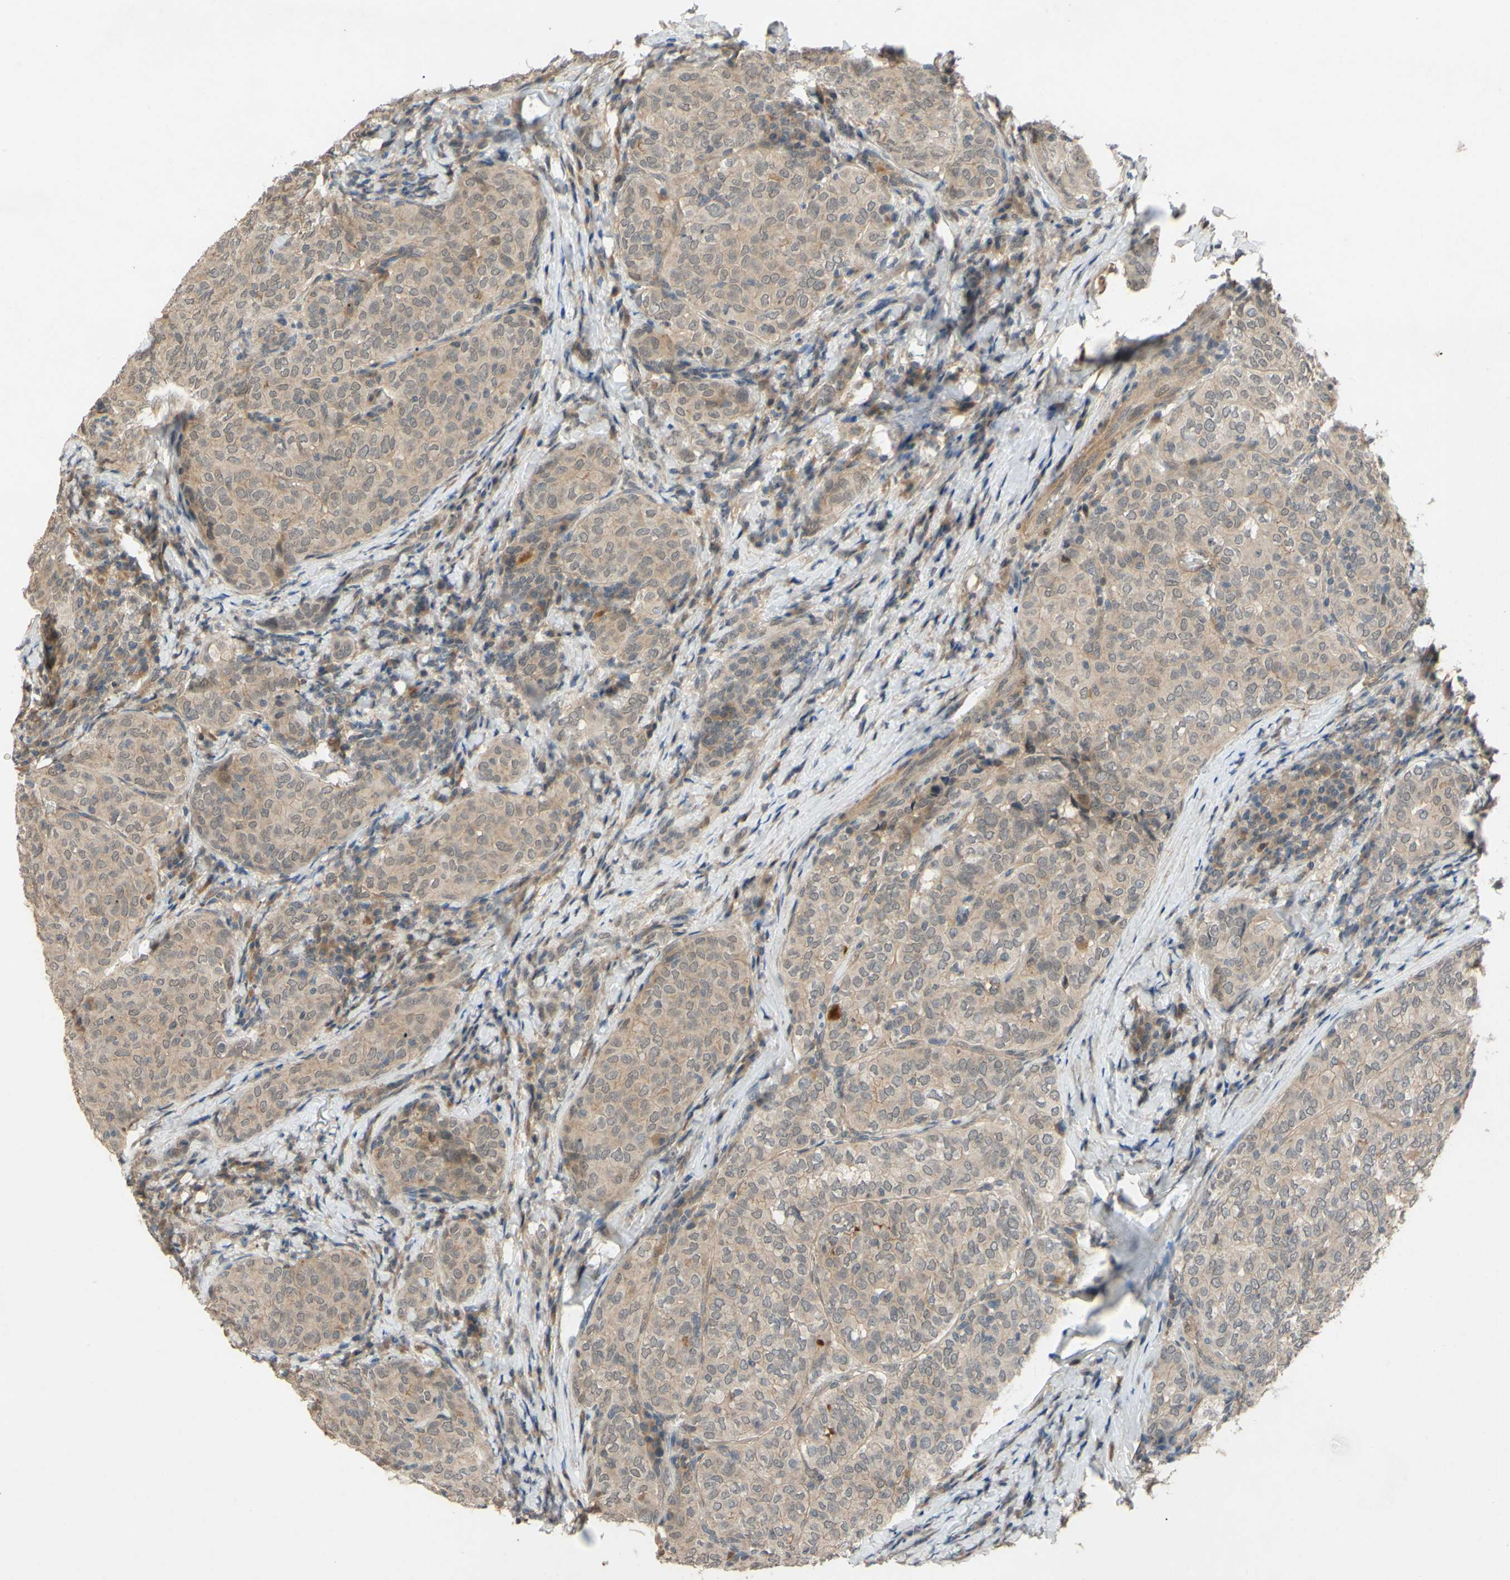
{"staining": {"intensity": "weak", "quantity": ">75%", "location": "cytoplasmic/membranous"}, "tissue": "thyroid cancer", "cell_type": "Tumor cells", "image_type": "cancer", "snomed": [{"axis": "morphology", "description": "Normal tissue, NOS"}, {"axis": "morphology", "description": "Papillary adenocarcinoma, NOS"}, {"axis": "topography", "description": "Thyroid gland"}], "caption": "Protein staining demonstrates weak cytoplasmic/membranous staining in about >75% of tumor cells in papillary adenocarcinoma (thyroid).", "gene": "ALK", "patient": {"sex": "female", "age": 30}}